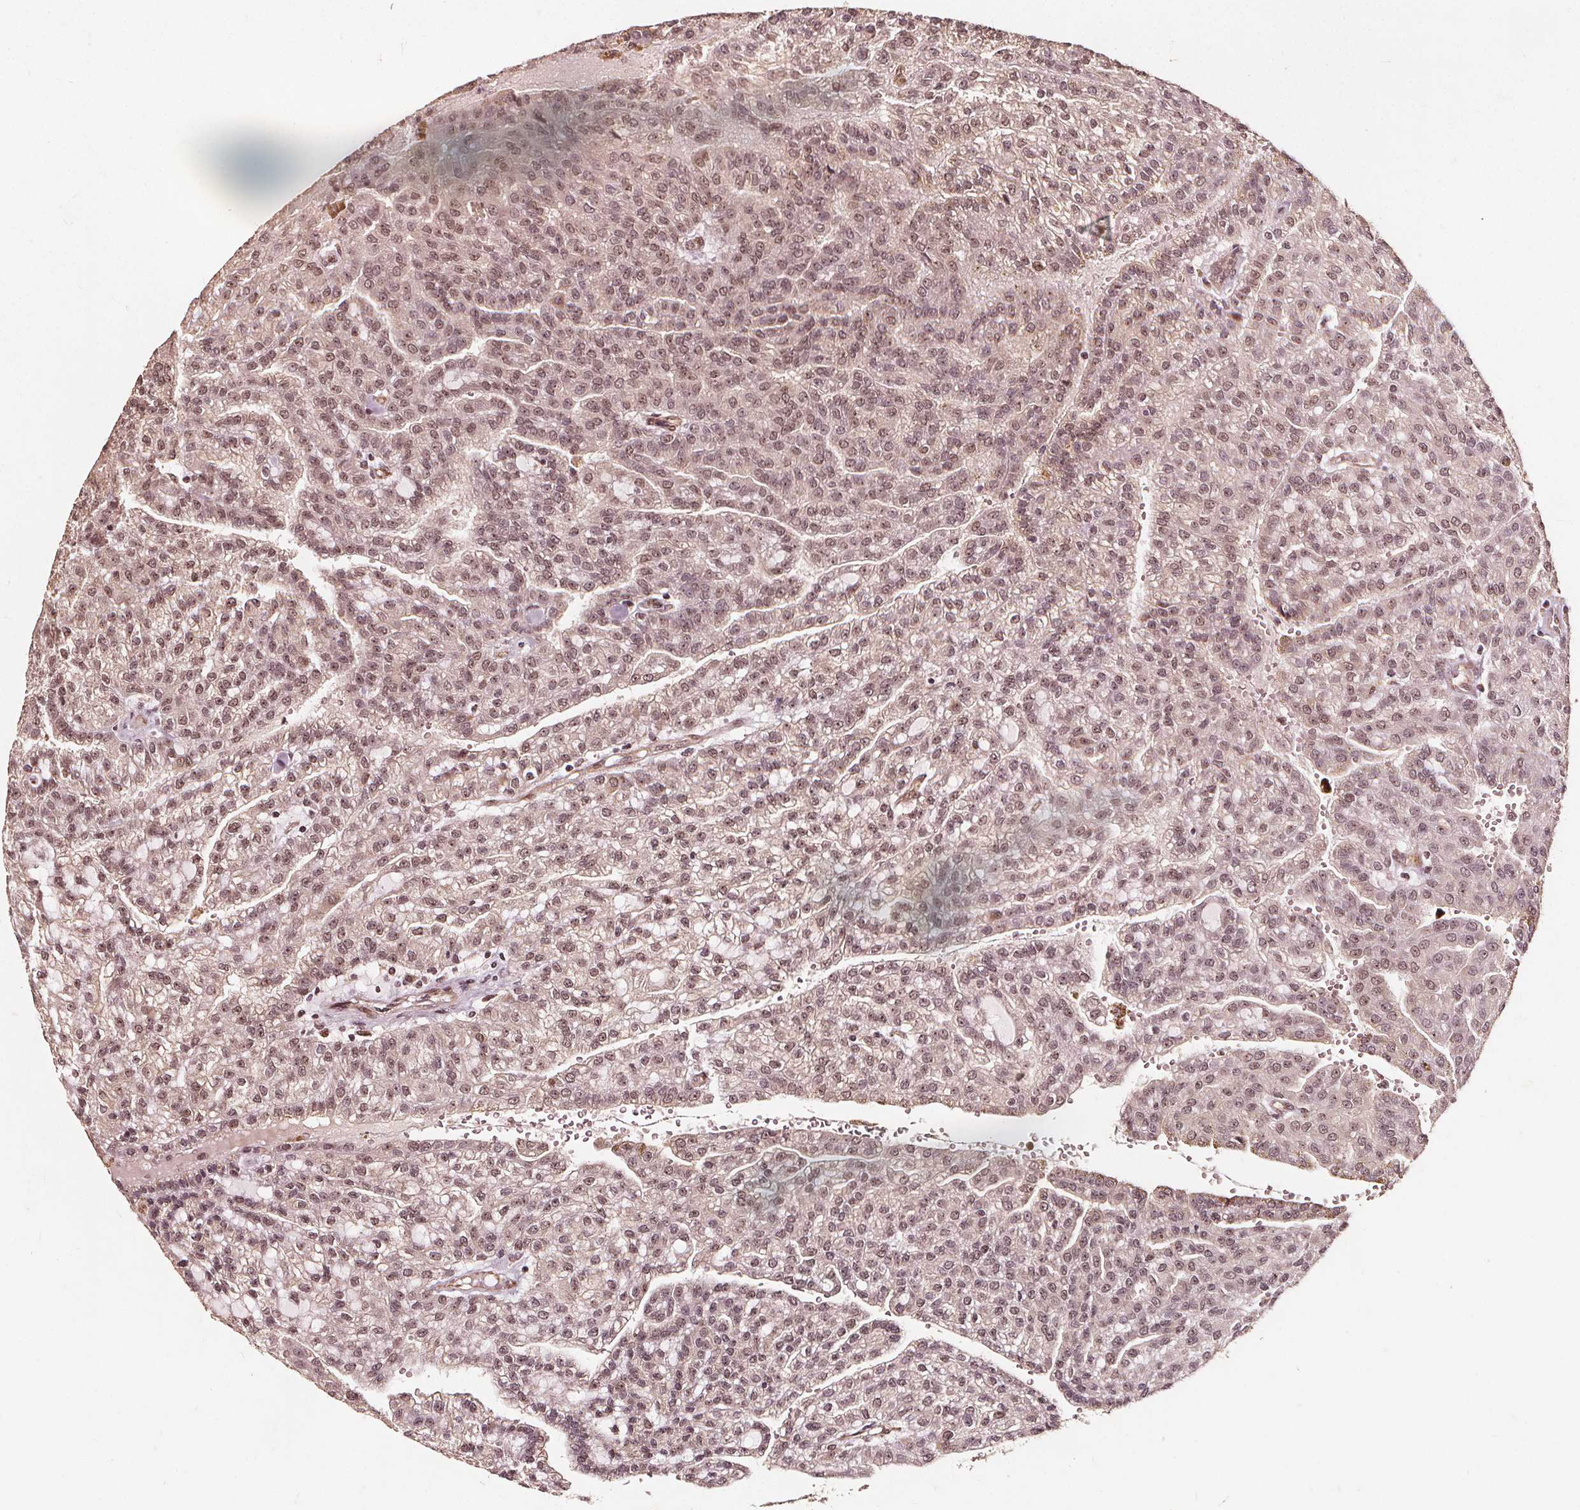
{"staining": {"intensity": "weak", "quantity": ">75%", "location": "nuclear"}, "tissue": "renal cancer", "cell_type": "Tumor cells", "image_type": "cancer", "snomed": [{"axis": "morphology", "description": "Adenocarcinoma, NOS"}, {"axis": "topography", "description": "Kidney"}], "caption": "The micrograph reveals immunohistochemical staining of renal cancer. There is weak nuclear positivity is identified in about >75% of tumor cells. The staining was performed using DAB, with brown indicating positive protein expression. Nuclei are stained blue with hematoxylin.", "gene": "EXOSC9", "patient": {"sex": "male", "age": 63}}